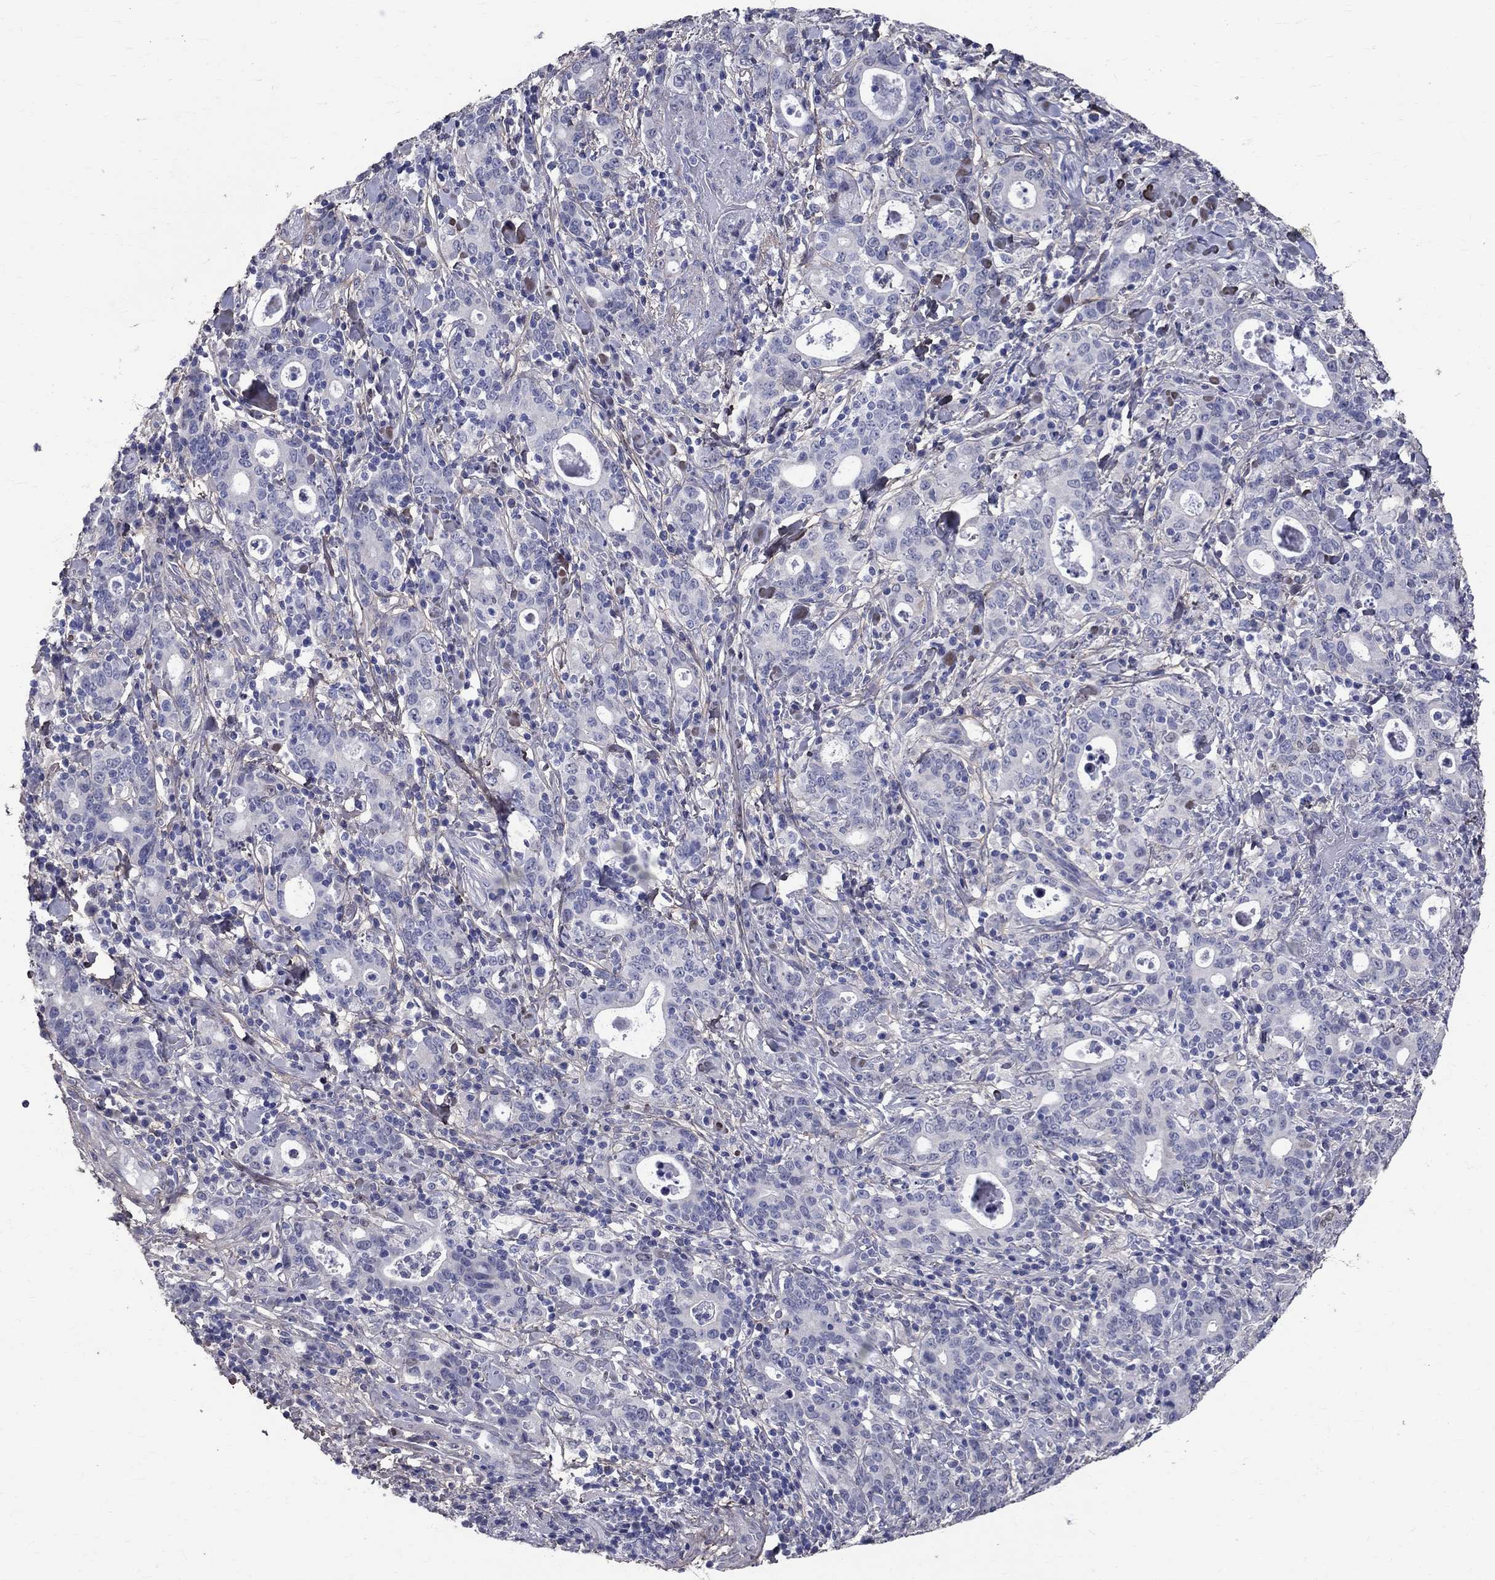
{"staining": {"intensity": "negative", "quantity": "none", "location": "none"}, "tissue": "stomach cancer", "cell_type": "Tumor cells", "image_type": "cancer", "snomed": [{"axis": "morphology", "description": "Adenocarcinoma, NOS"}, {"axis": "topography", "description": "Stomach"}], "caption": "Immunohistochemical staining of stomach adenocarcinoma displays no significant staining in tumor cells.", "gene": "ANXA10", "patient": {"sex": "male", "age": 79}}